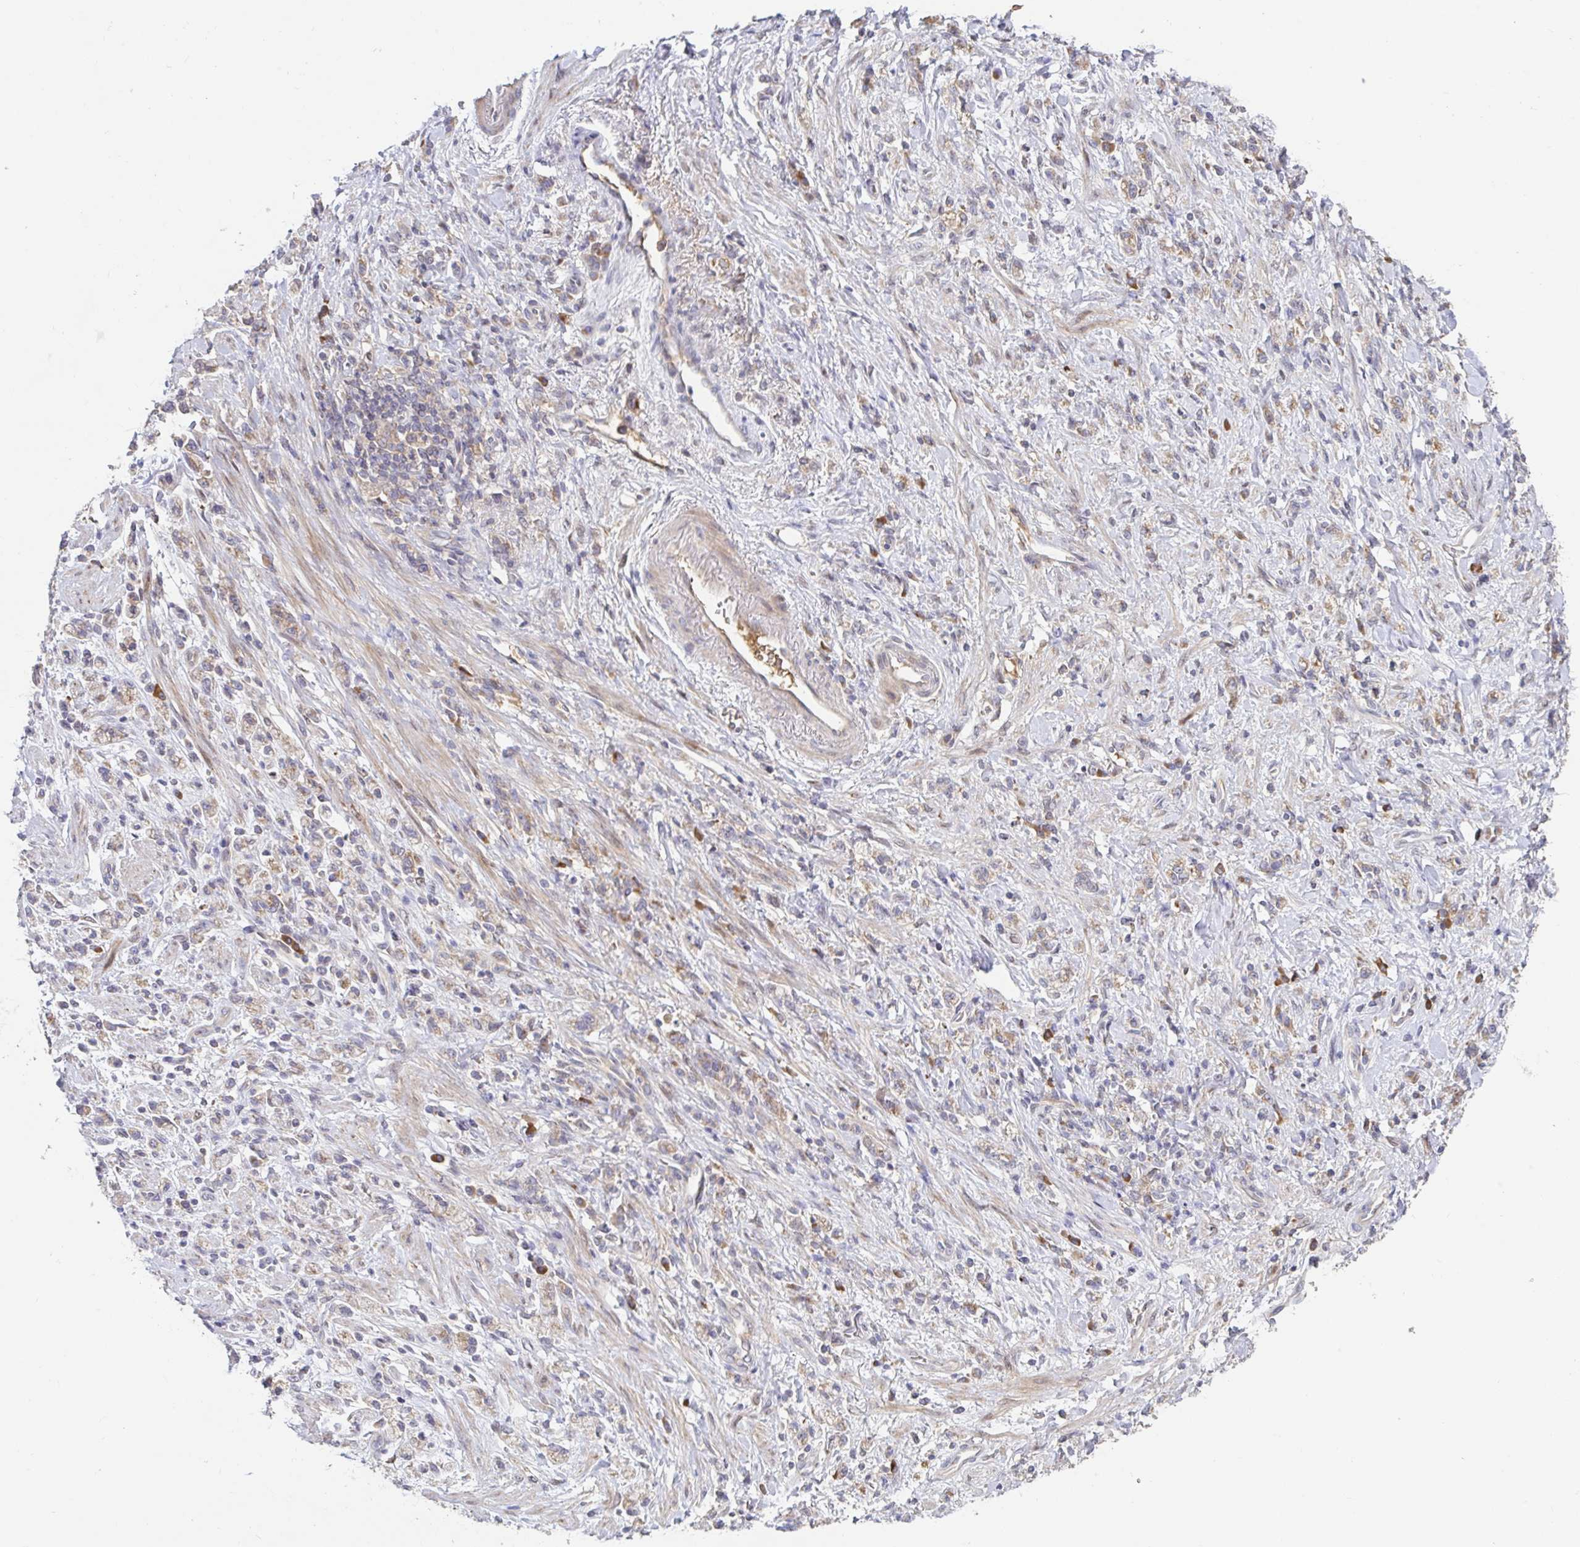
{"staining": {"intensity": "weak", "quantity": "<25%", "location": "cytoplasmic/membranous"}, "tissue": "stomach cancer", "cell_type": "Tumor cells", "image_type": "cancer", "snomed": [{"axis": "morphology", "description": "Adenocarcinoma, NOS"}, {"axis": "topography", "description": "Stomach"}], "caption": "A micrograph of stomach cancer (adenocarcinoma) stained for a protein reveals no brown staining in tumor cells.", "gene": "LARP1", "patient": {"sex": "male", "age": 77}}